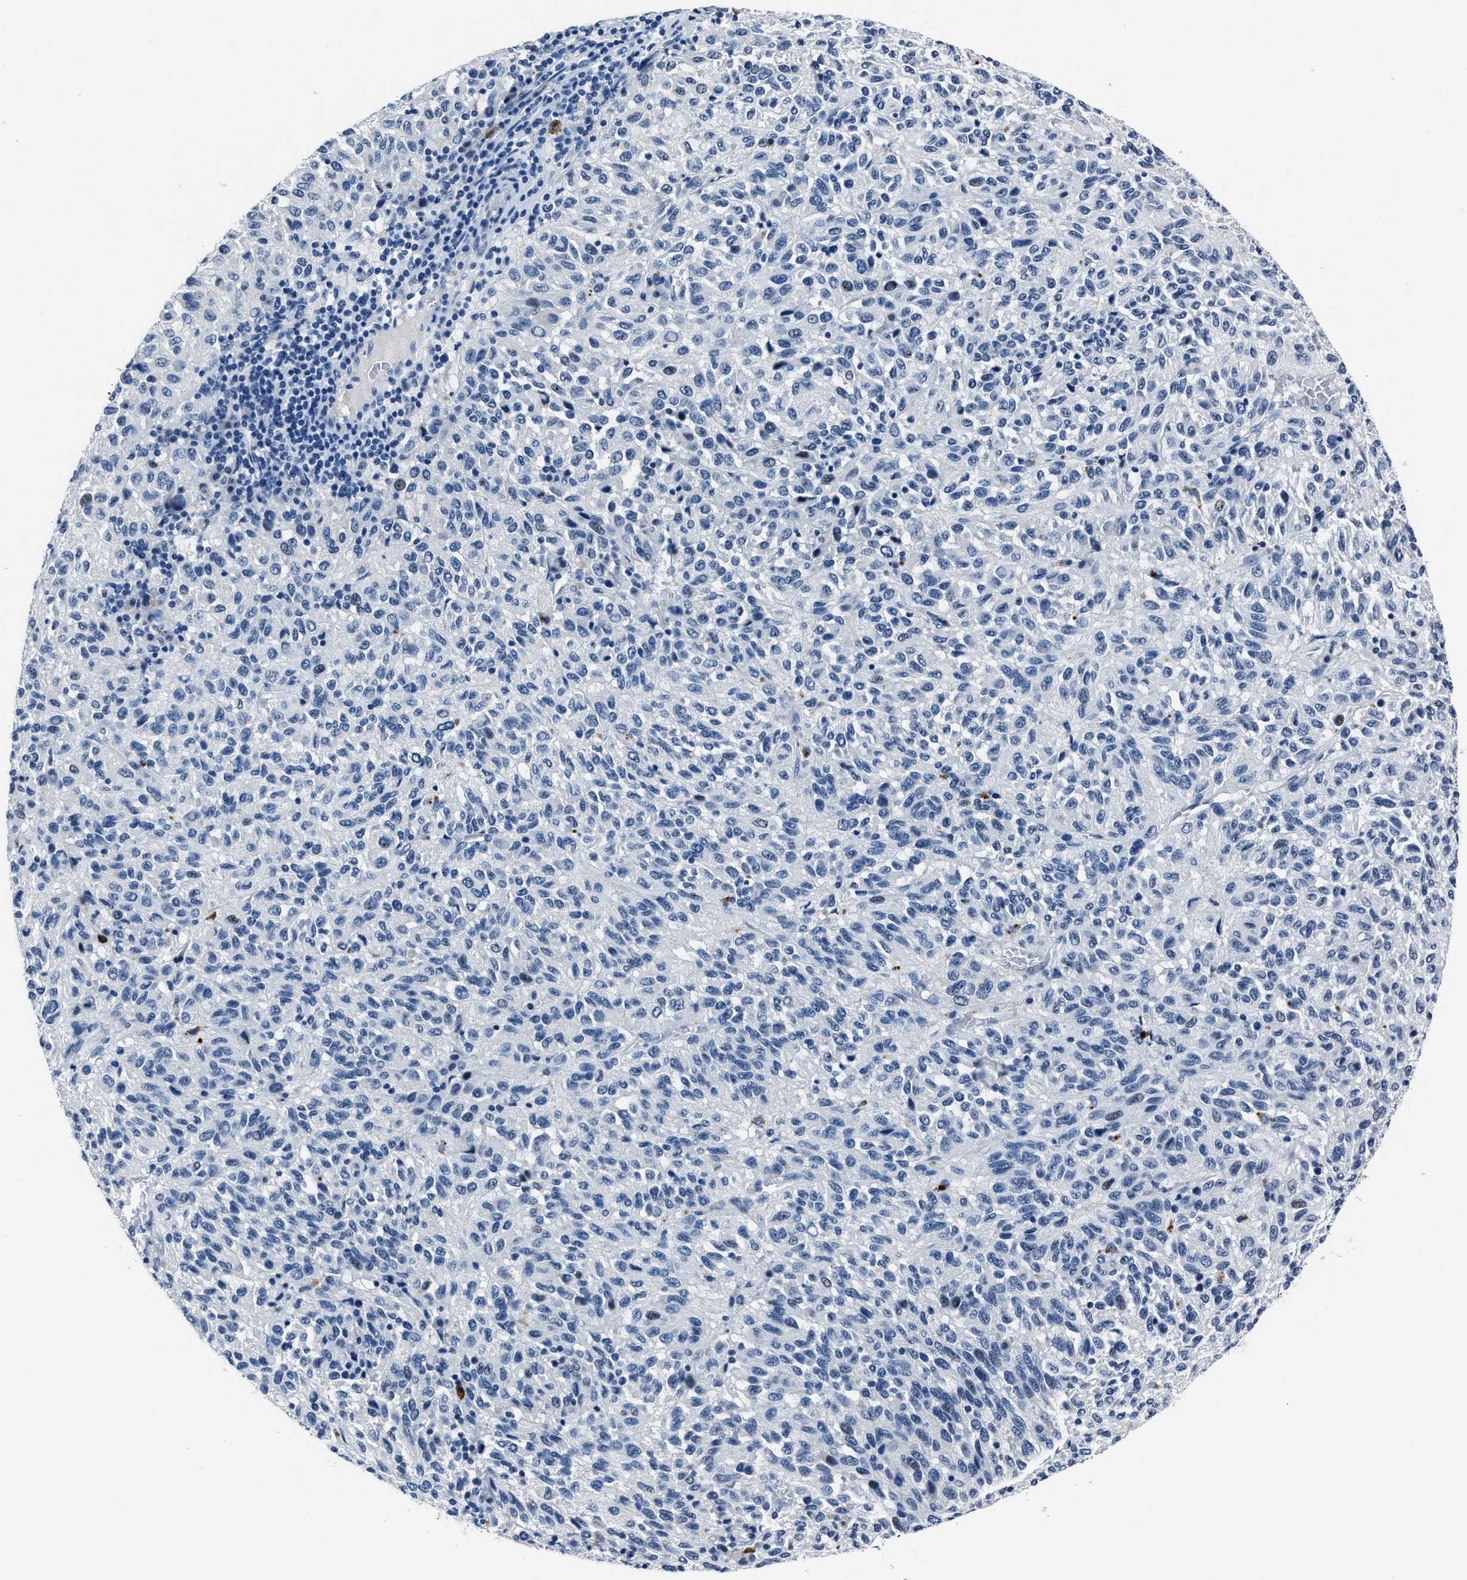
{"staining": {"intensity": "negative", "quantity": "none", "location": "none"}, "tissue": "melanoma", "cell_type": "Tumor cells", "image_type": "cancer", "snomed": [{"axis": "morphology", "description": "Malignant melanoma, Metastatic site"}, {"axis": "topography", "description": "Lung"}], "caption": "A micrograph of melanoma stained for a protein displays no brown staining in tumor cells. The staining was performed using DAB to visualize the protein expression in brown, while the nuclei were stained in blue with hematoxylin (Magnification: 20x).", "gene": "NACAD", "patient": {"sex": "male", "age": 64}}